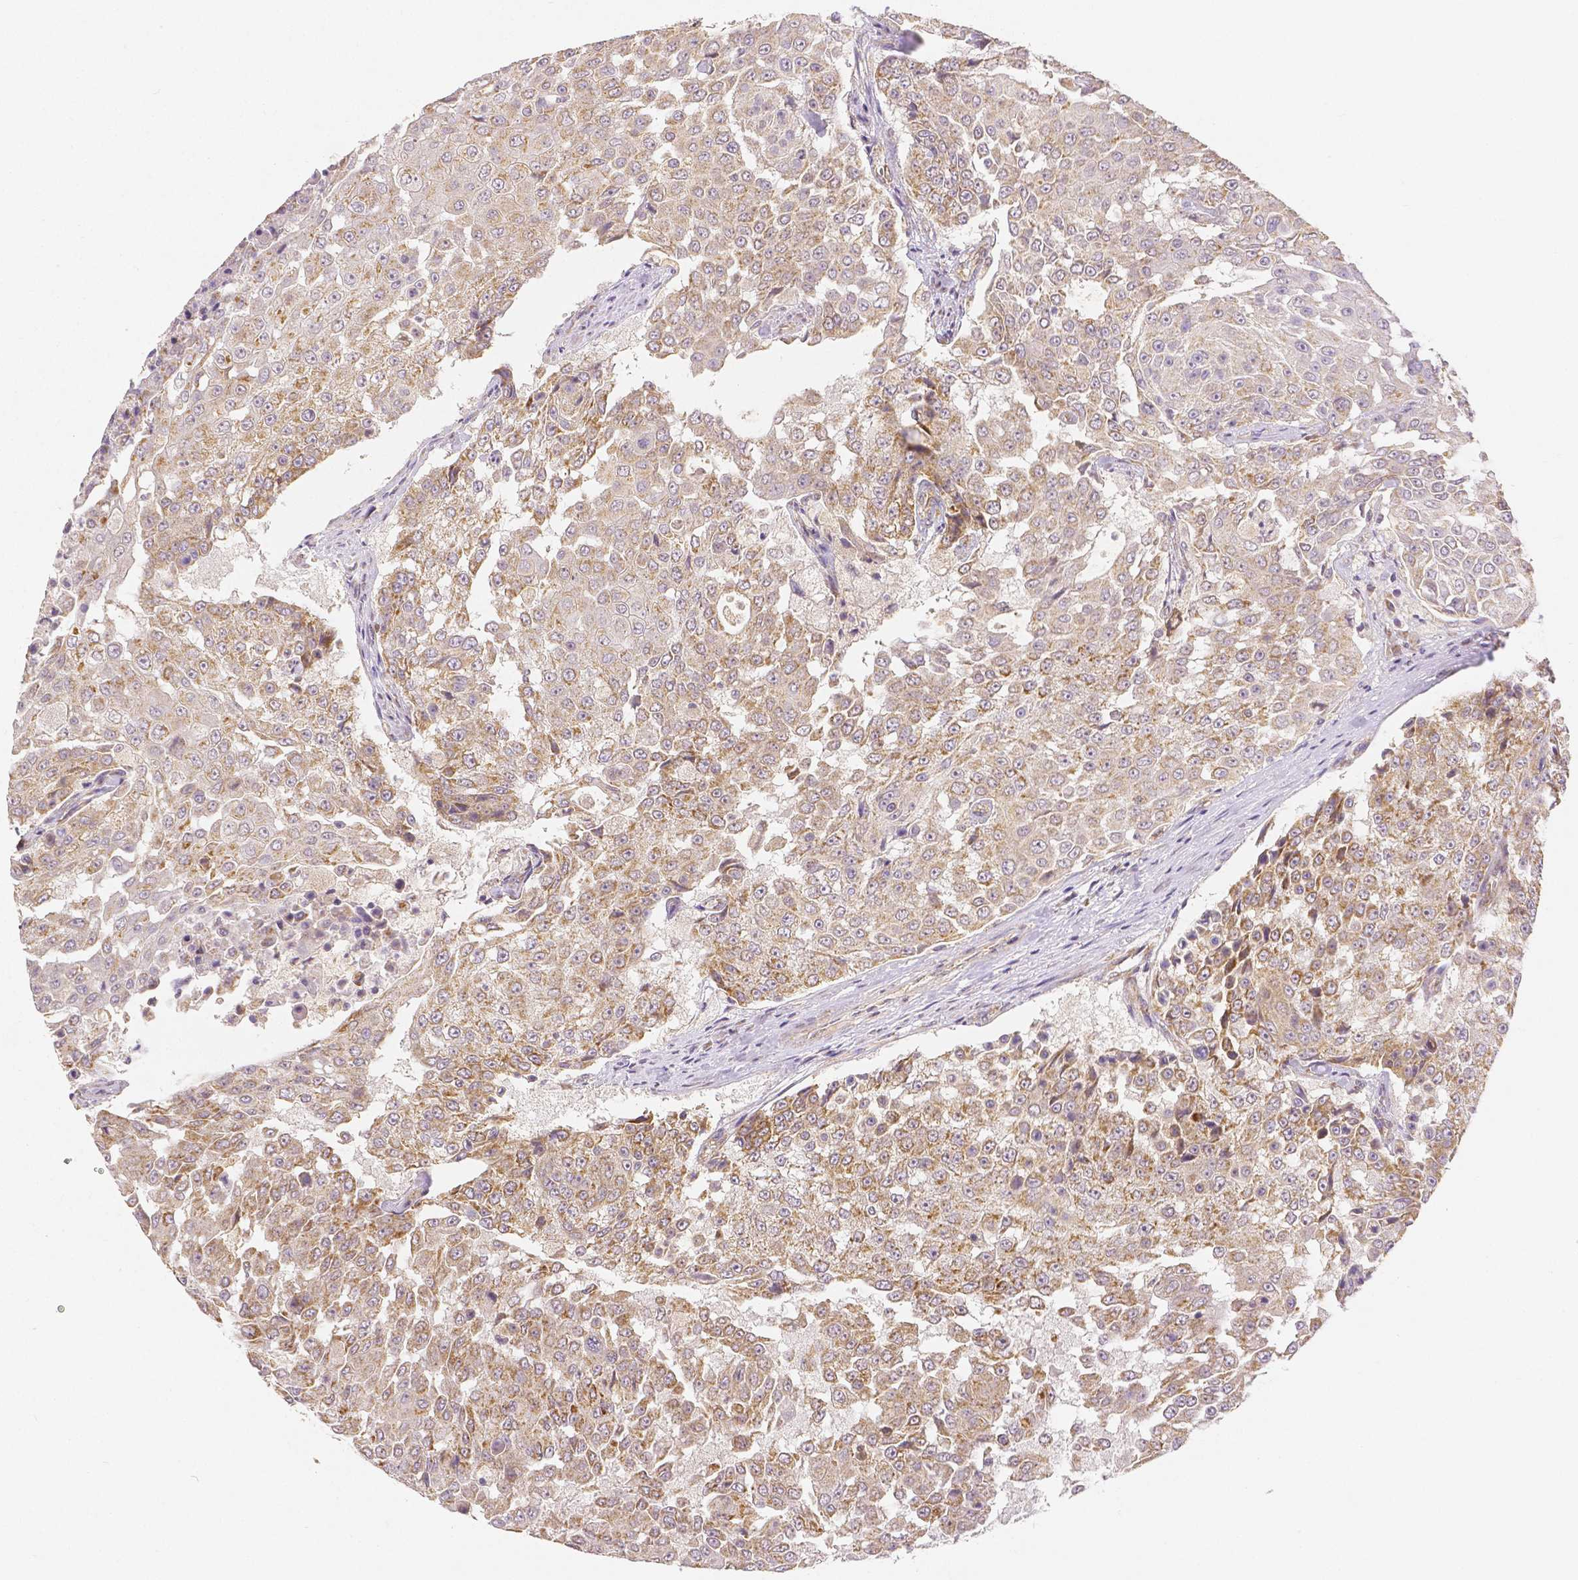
{"staining": {"intensity": "moderate", "quantity": "<25%", "location": "cytoplasmic/membranous"}, "tissue": "urothelial cancer", "cell_type": "Tumor cells", "image_type": "cancer", "snomed": [{"axis": "morphology", "description": "Urothelial carcinoma, High grade"}, {"axis": "topography", "description": "Urinary bladder"}], "caption": "Protein positivity by immunohistochemistry (IHC) demonstrates moderate cytoplasmic/membranous positivity in about <25% of tumor cells in urothelial cancer. Using DAB (3,3'-diaminobenzidine) (brown) and hematoxylin (blue) stains, captured at high magnification using brightfield microscopy.", "gene": "RHOT1", "patient": {"sex": "female", "age": 63}}